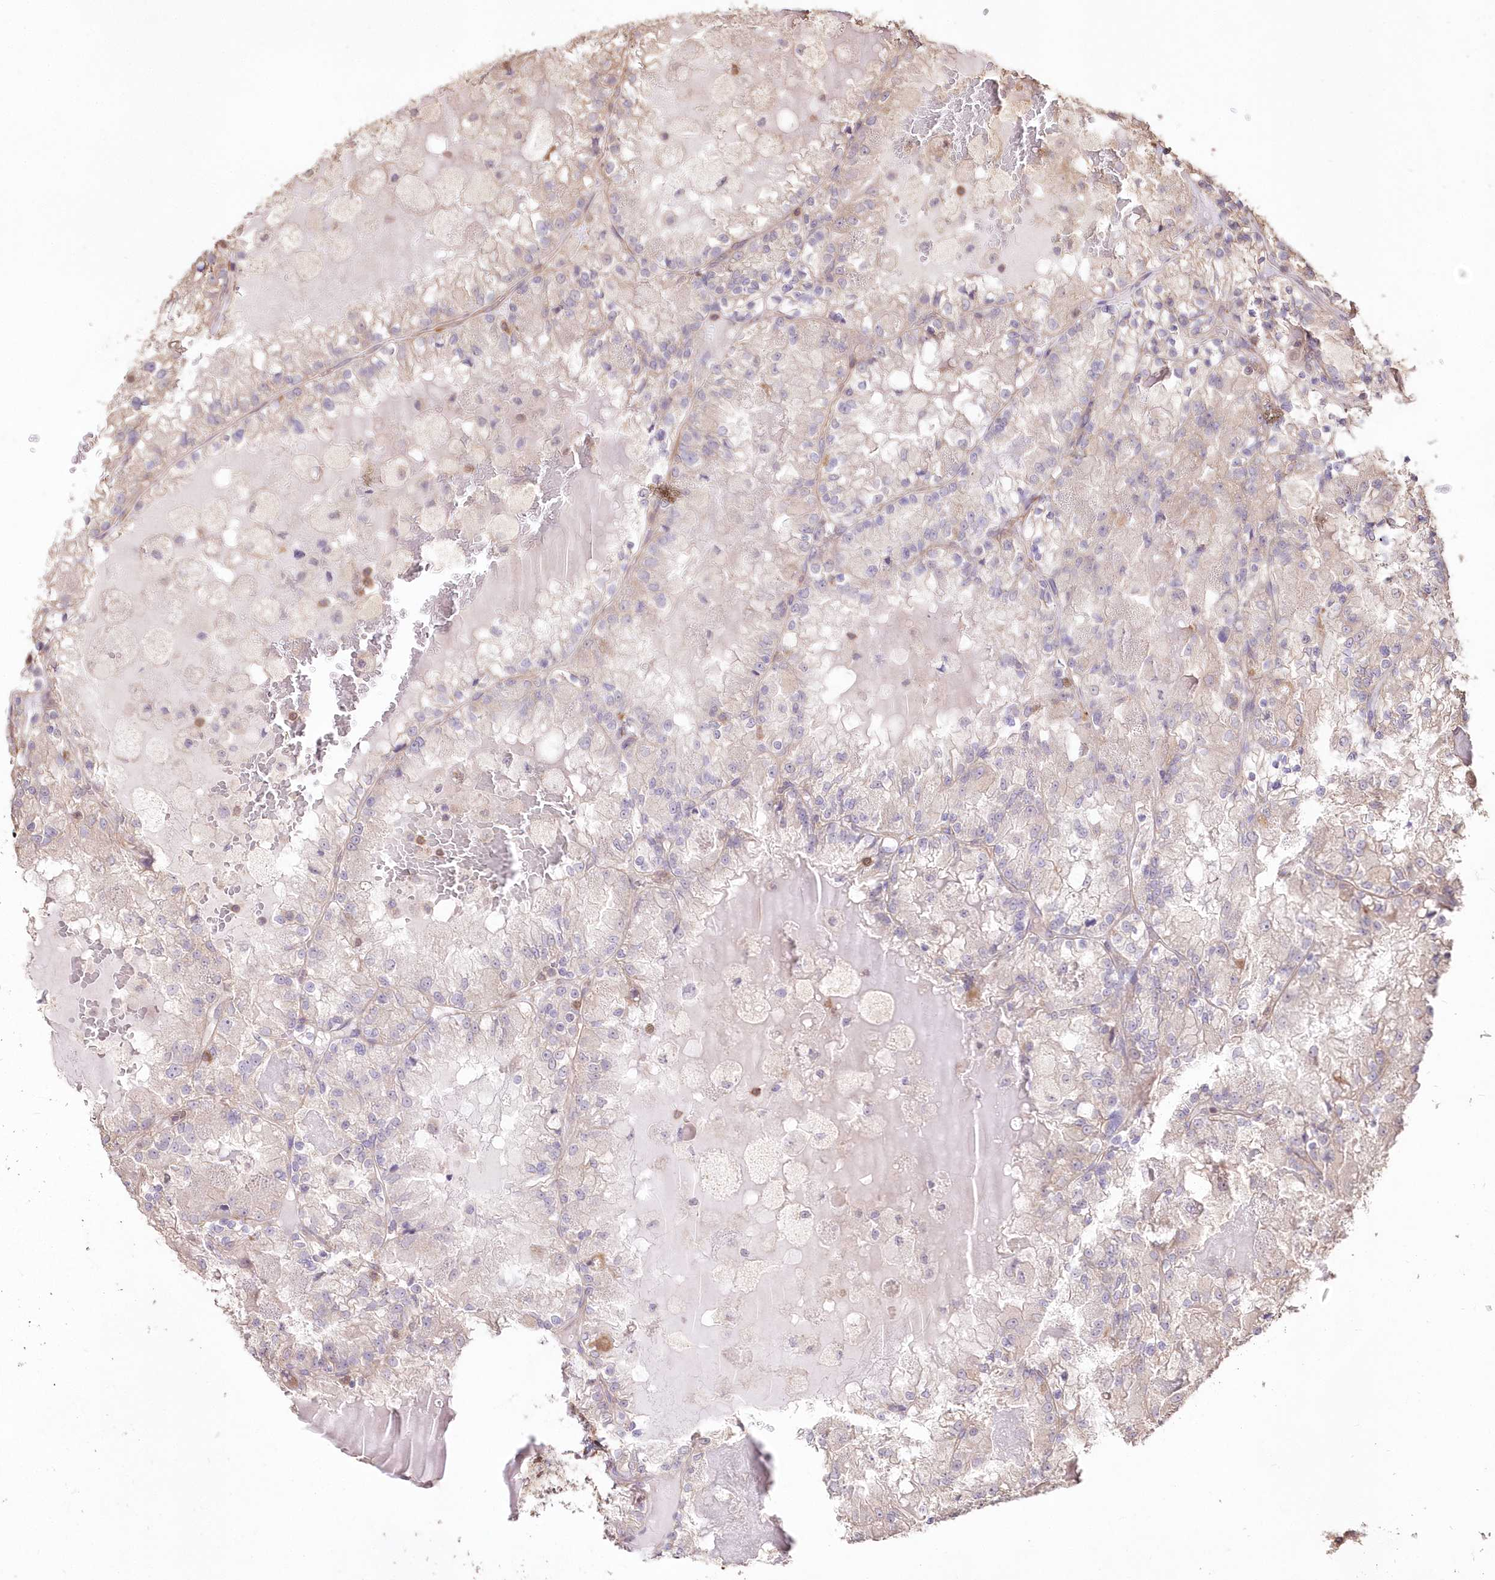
{"staining": {"intensity": "negative", "quantity": "none", "location": "none"}, "tissue": "renal cancer", "cell_type": "Tumor cells", "image_type": "cancer", "snomed": [{"axis": "morphology", "description": "Adenocarcinoma, NOS"}, {"axis": "topography", "description": "Kidney"}], "caption": "DAB immunohistochemical staining of human renal adenocarcinoma shows no significant positivity in tumor cells.", "gene": "STK17B", "patient": {"sex": "female", "age": 56}}